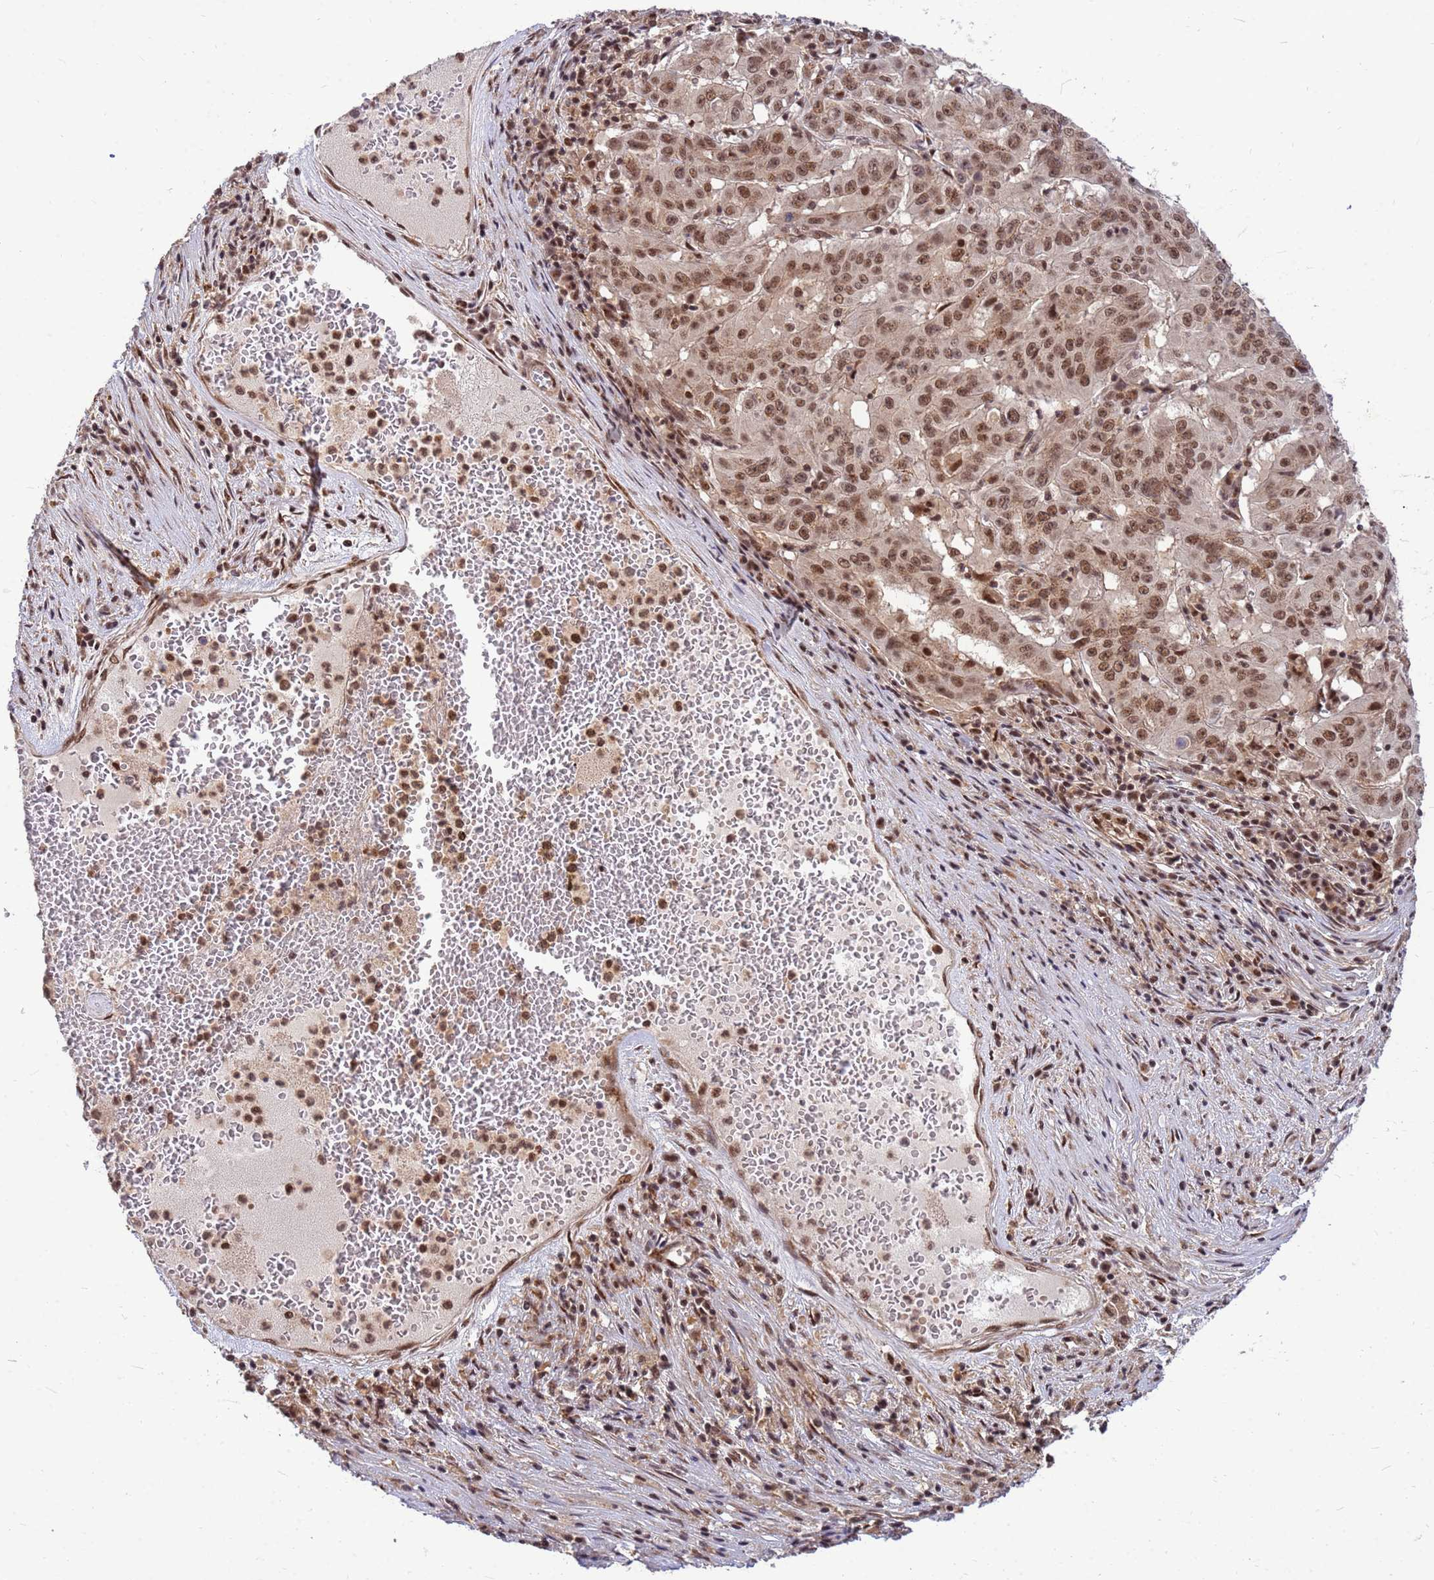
{"staining": {"intensity": "moderate", "quantity": ">75%", "location": "nuclear"}, "tissue": "pancreatic cancer", "cell_type": "Tumor cells", "image_type": "cancer", "snomed": [{"axis": "morphology", "description": "Adenocarcinoma, NOS"}, {"axis": "topography", "description": "Pancreas"}], "caption": "This micrograph shows immunohistochemistry staining of human pancreatic adenocarcinoma, with medium moderate nuclear staining in approximately >75% of tumor cells.", "gene": "NCBP2", "patient": {"sex": "male", "age": 63}}